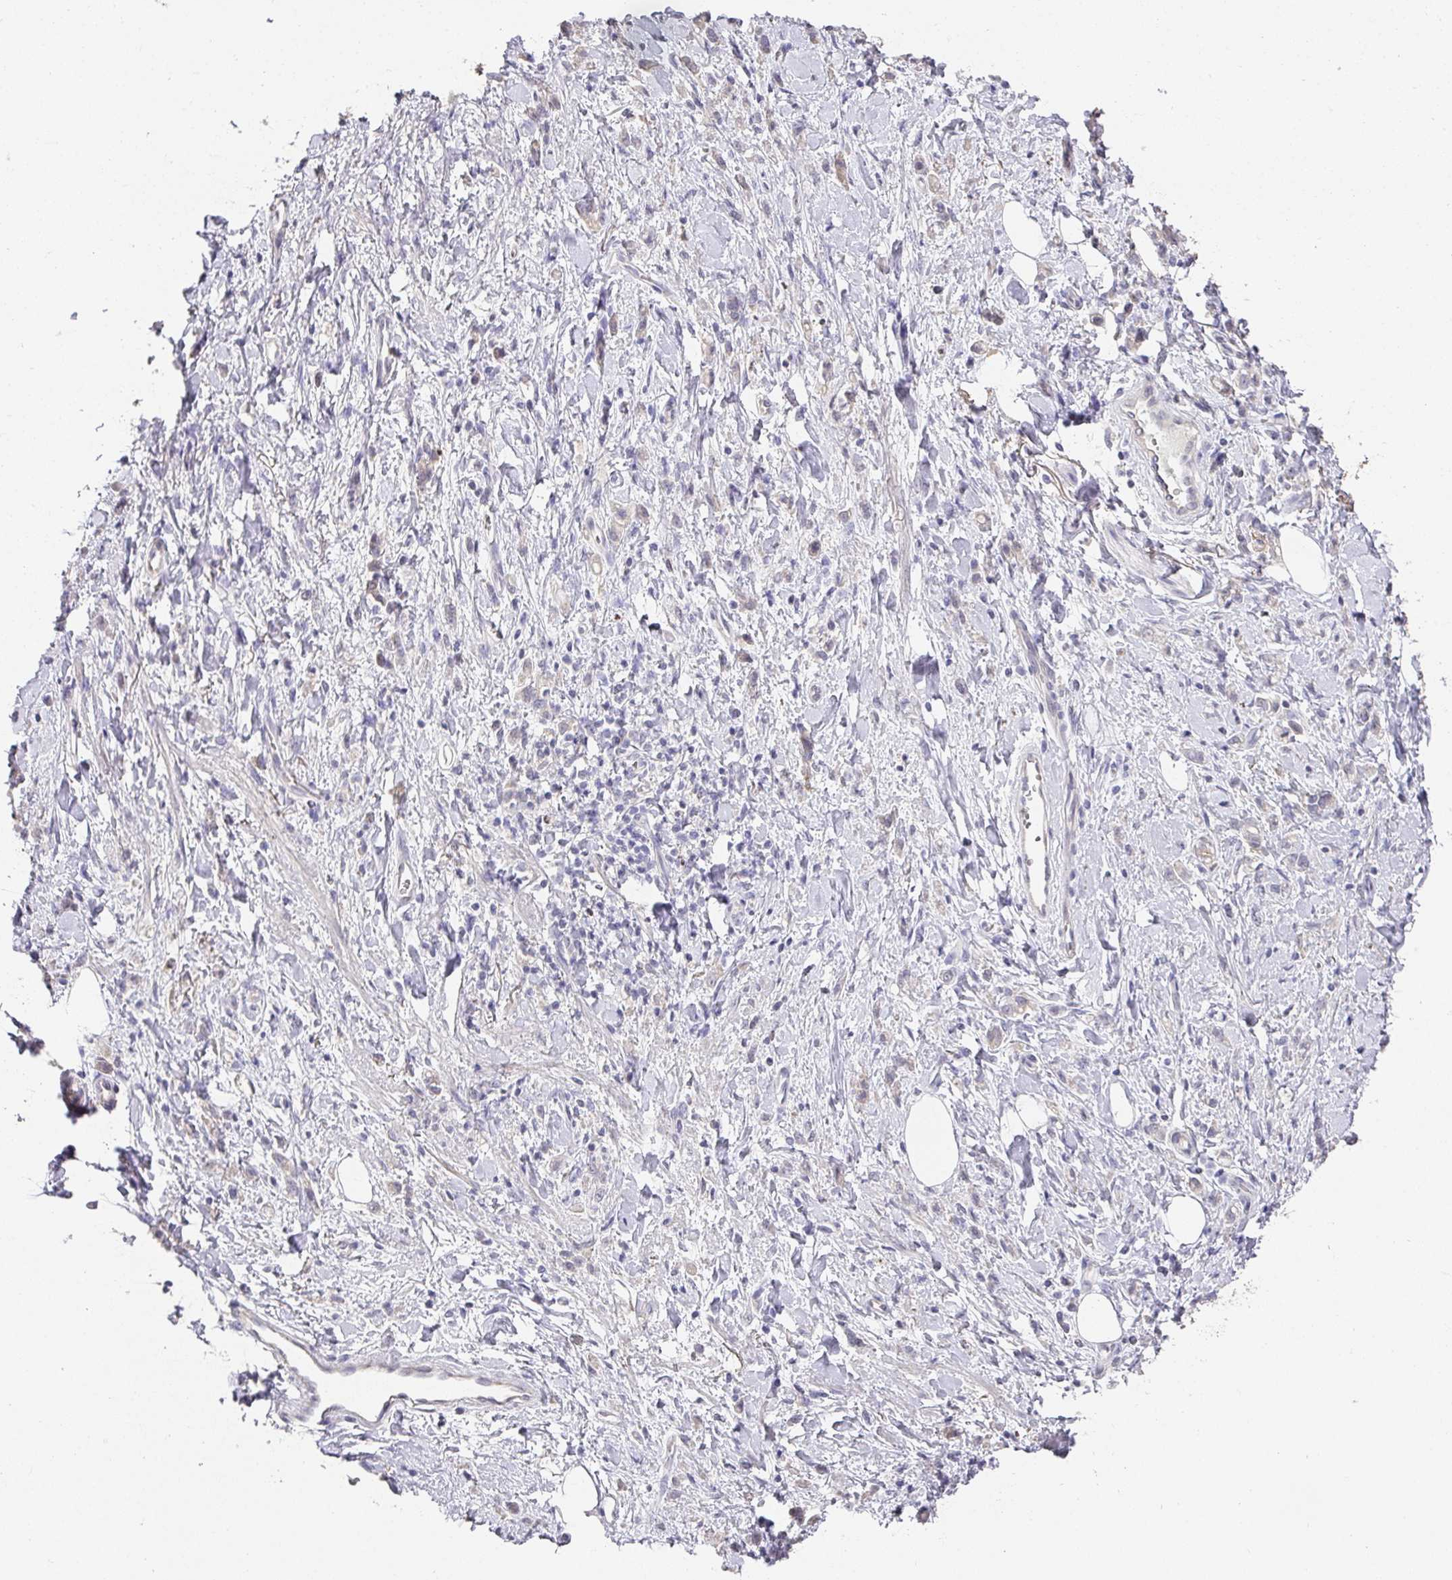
{"staining": {"intensity": "negative", "quantity": "none", "location": "none"}, "tissue": "stomach cancer", "cell_type": "Tumor cells", "image_type": "cancer", "snomed": [{"axis": "morphology", "description": "Adenocarcinoma, NOS"}, {"axis": "topography", "description": "Stomach"}], "caption": "The histopathology image shows no significant staining in tumor cells of adenocarcinoma (stomach).", "gene": "FOXN4", "patient": {"sex": "male", "age": 77}}